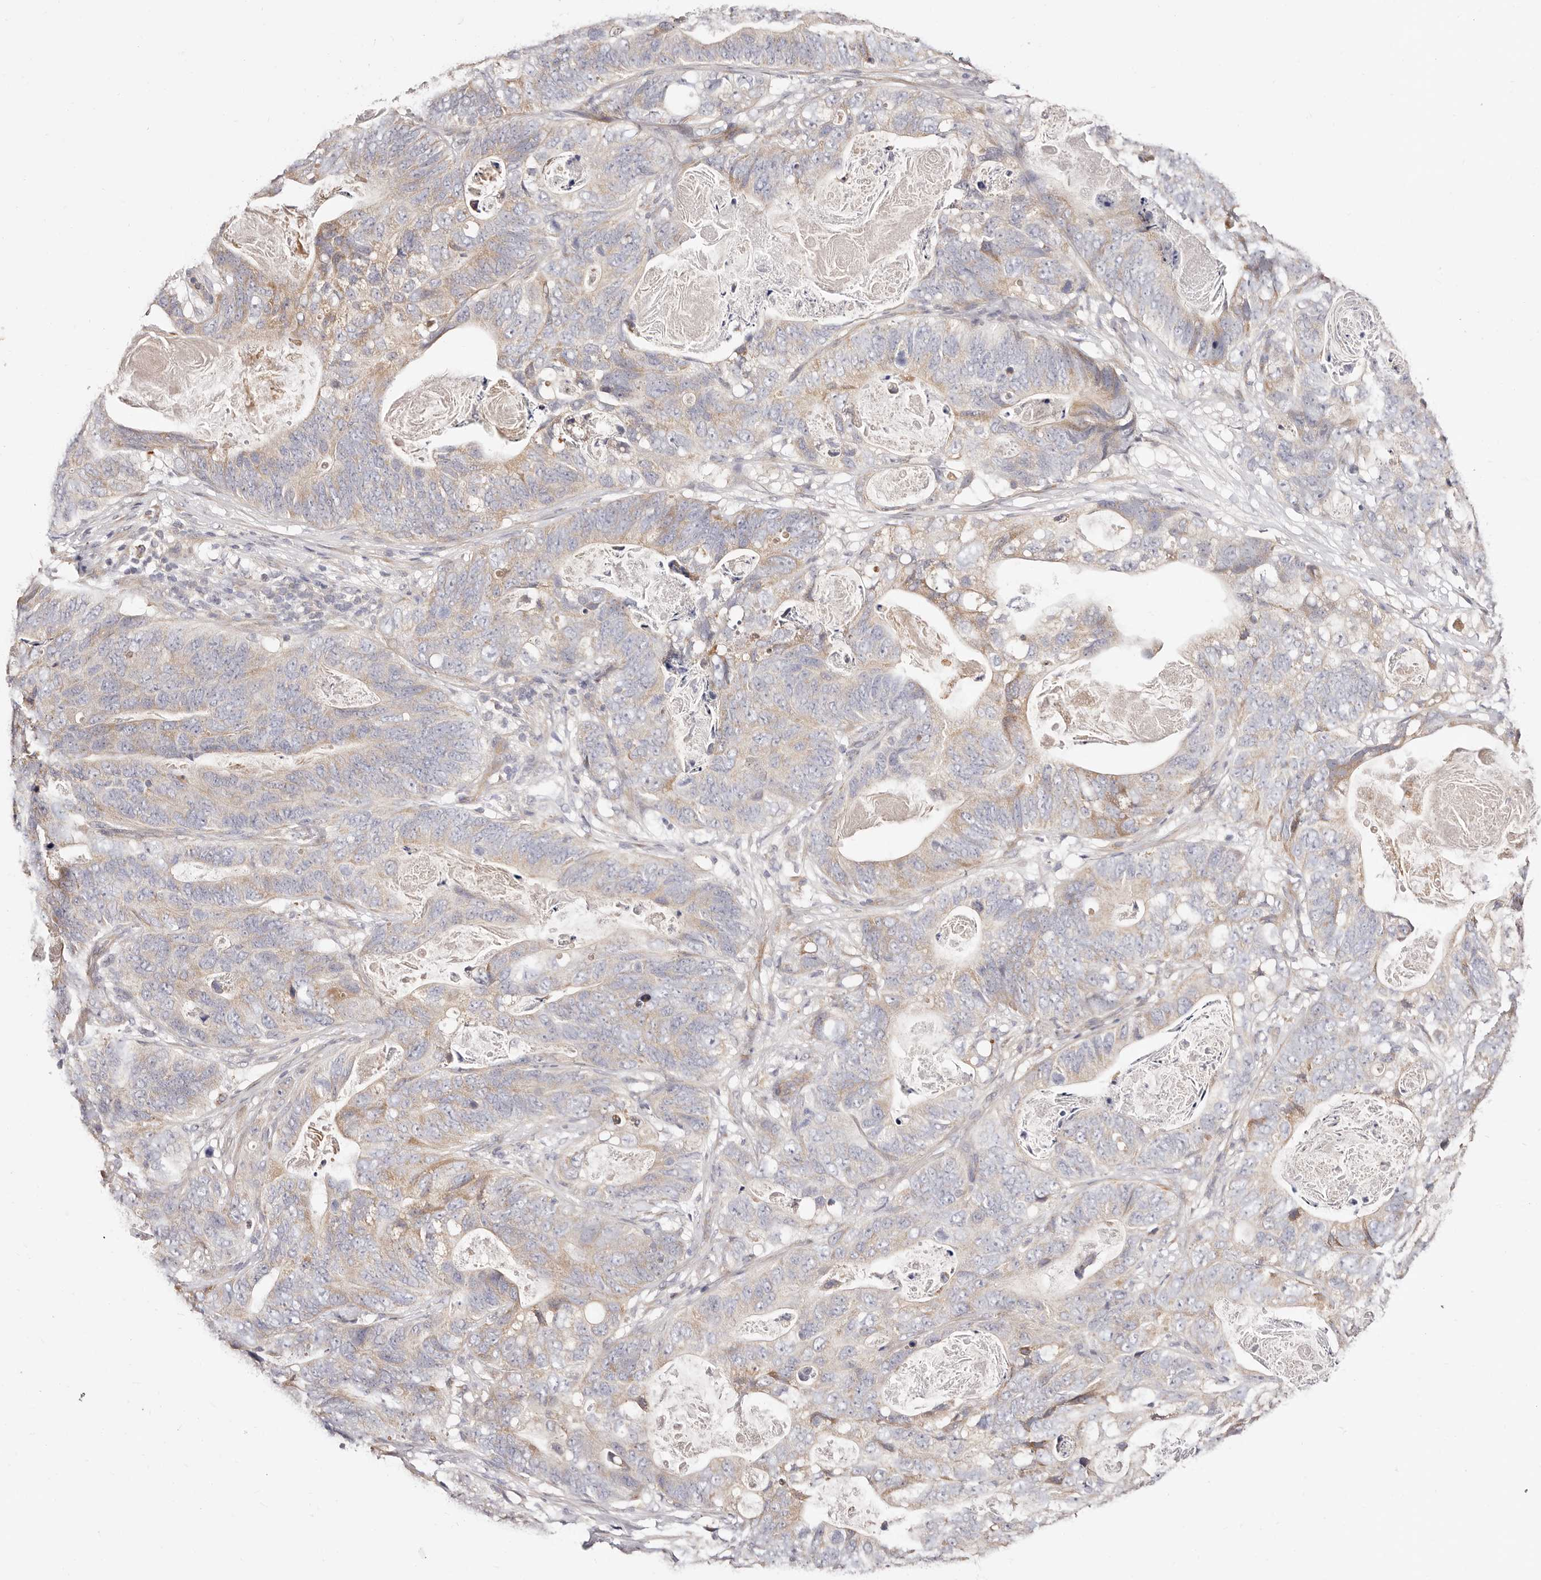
{"staining": {"intensity": "weak", "quantity": "25%-75%", "location": "cytoplasmic/membranous"}, "tissue": "stomach cancer", "cell_type": "Tumor cells", "image_type": "cancer", "snomed": [{"axis": "morphology", "description": "Normal tissue, NOS"}, {"axis": "morphology", "description": "Adenocarcinoma, NOS"}, {"axis": "topography", "description": "Stomach"}], "caption": "This photomicrograph demonstrates immunohistochemistry staining of human stomach adenocarcinoma, with low weak cytoplasmic/membranous expression in approximately 25%-75% of tumor cells.", "gene": "MAPK1", "patient": {"sex": "female", "age": 89}}